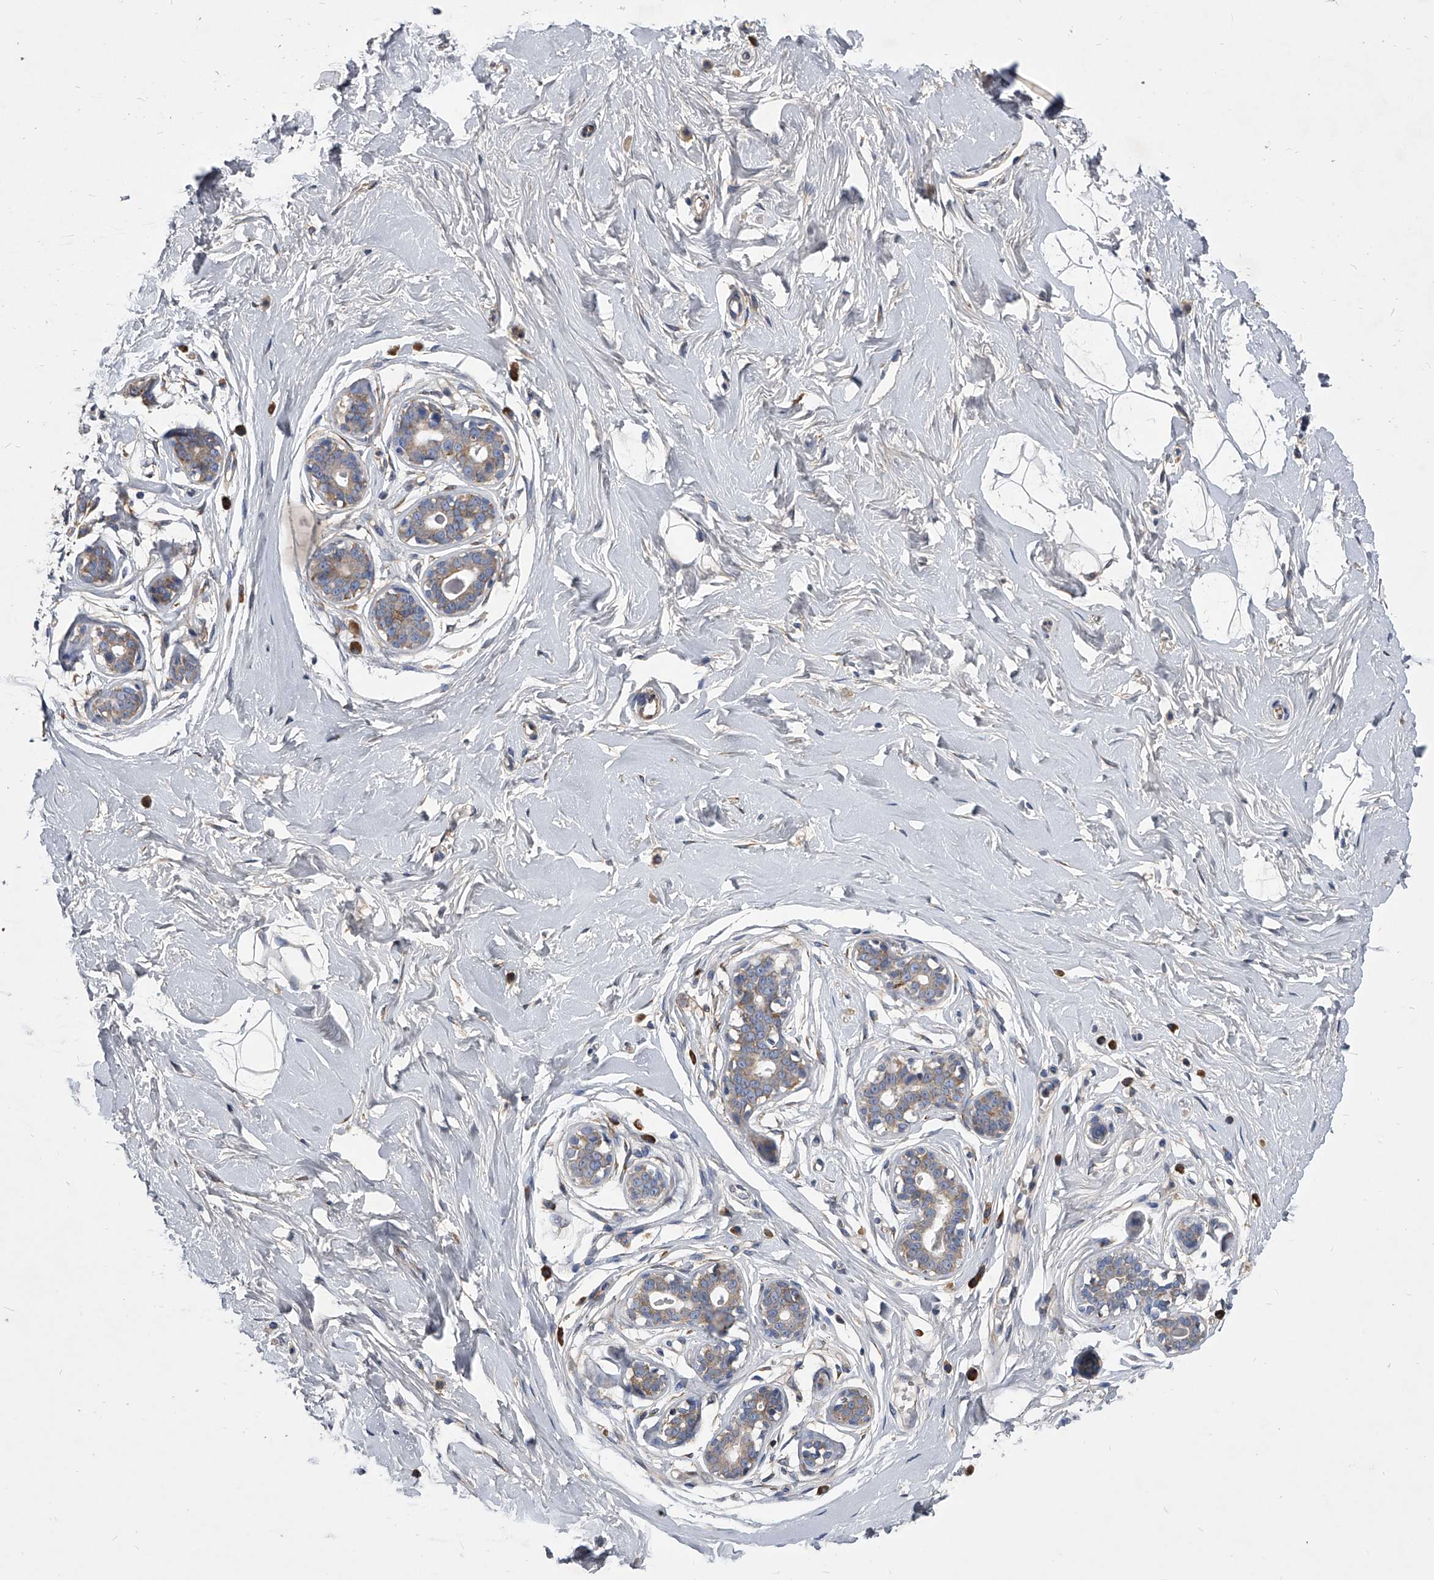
{"staining": {"intensity": "negative", "quantity": "none", "location": "none"}, "tissue": "breast", "cell_type": "Adipocytes", "image_type": "normal", "snomed": [{"axis": "morphology", "description": "Normal tissue, NOS"}, {"axis": "morphology", "description": "Adenoma, NOS"}, {"axis": "topography", "description": "Breast"}], "caption": "High power microscopy image of an IHC photomicrograph of benign breast, revealing no significant positivity in adipocytes.", "gene": "CCR4", "patient": {"sex": "female", "age": 23}}